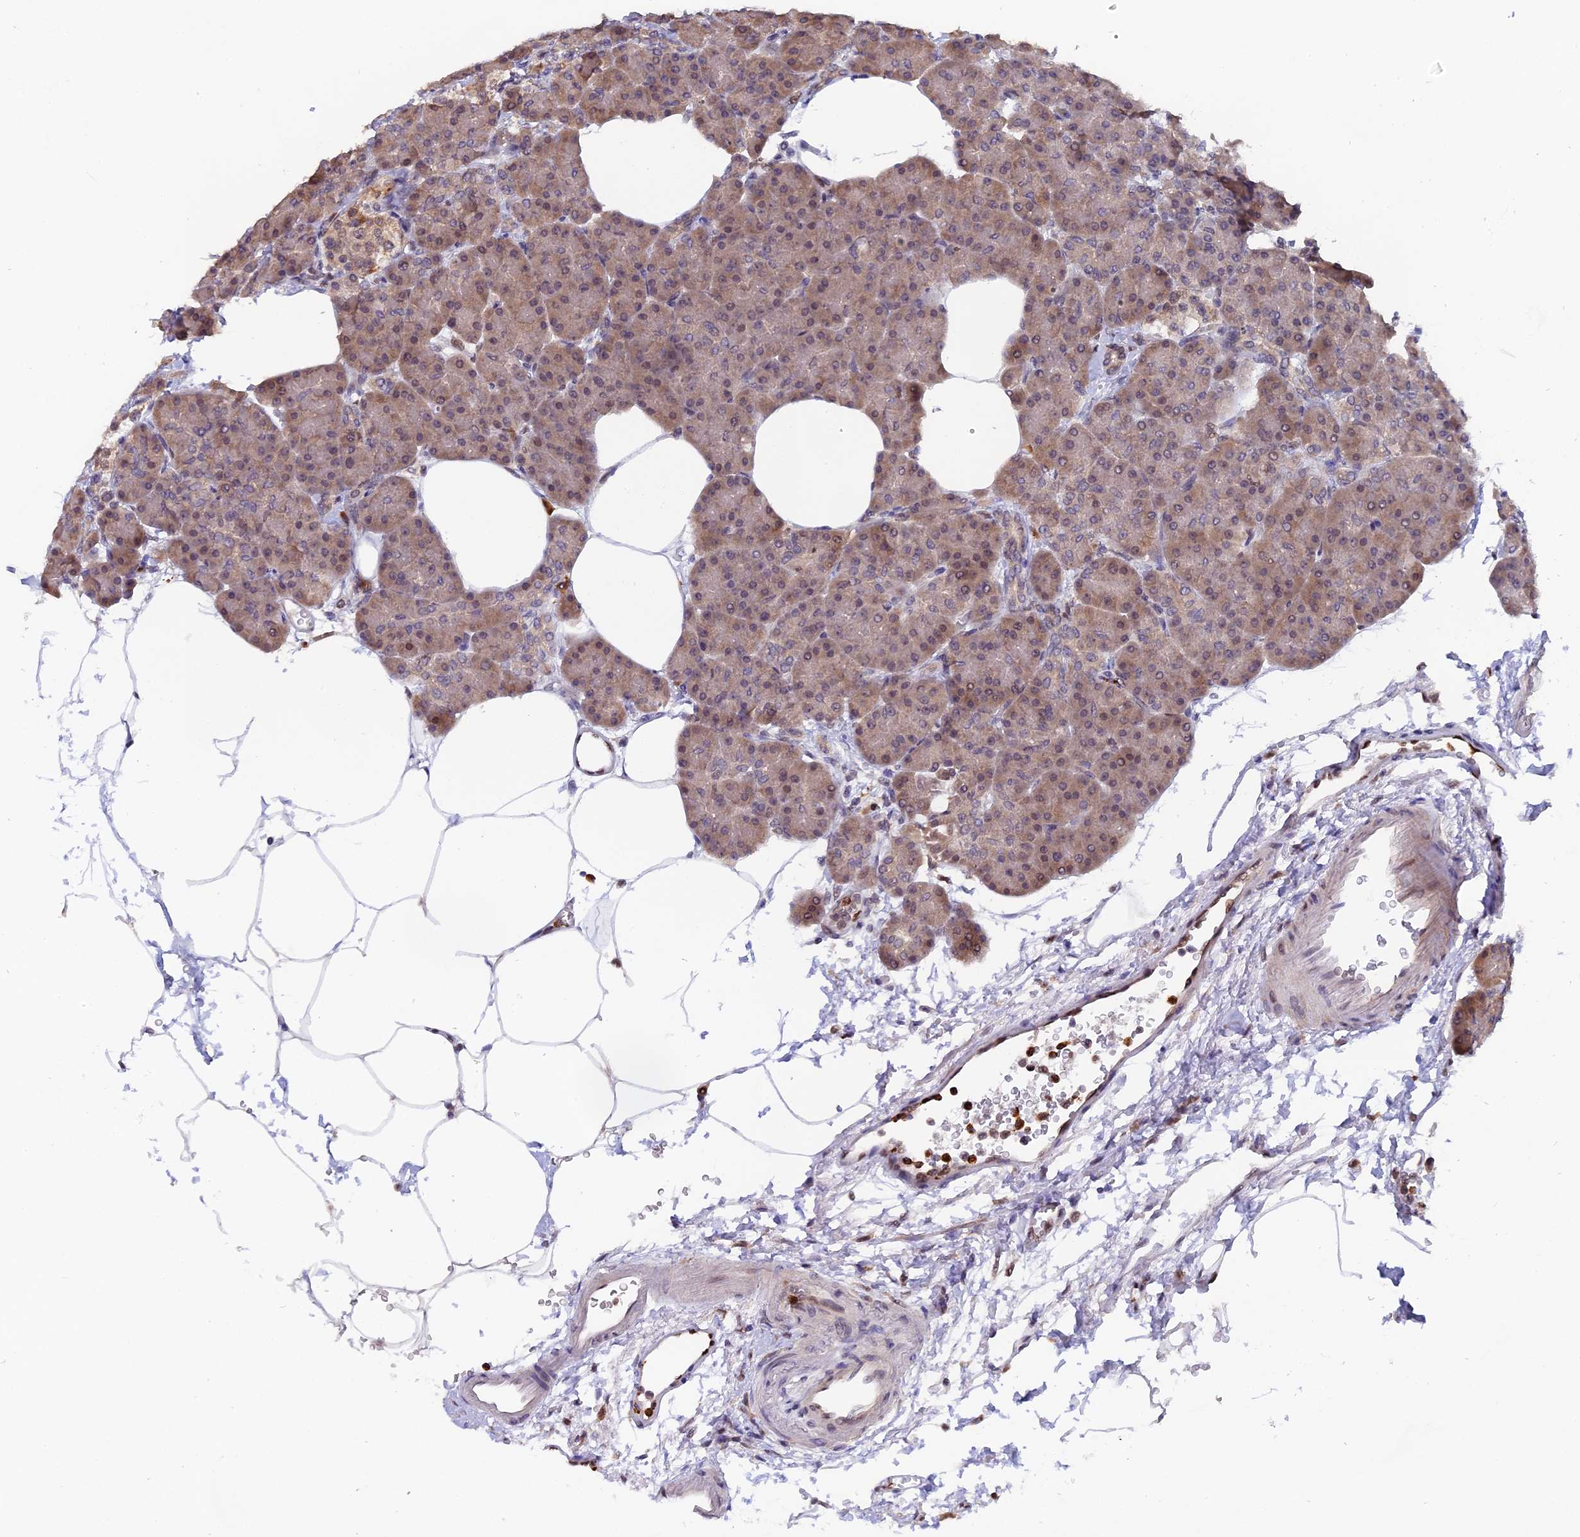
{"staining": {"intensity": "moderate", "quantity": ">75%", "location": "cytoplasmic/membranous,nuclear"}, "tissue": "pancreas", "cell_type": "Exocrine glandular cells", "image_type": "normal", "snomed": [{"axis": "morphology", "description": "Normal tissue, NOS"}, {"axis": "topography", "description": "Pancreas"}], "caption": "This is an image of immunohistochemistry (IHC) staining of normal pancreas, which shows moderate positivity in the cytoplasmic/membranous,nuclear of exocrine glandular cells.", "gene": "FAM118B", "patient": {"sex": "female", "age": 70}}